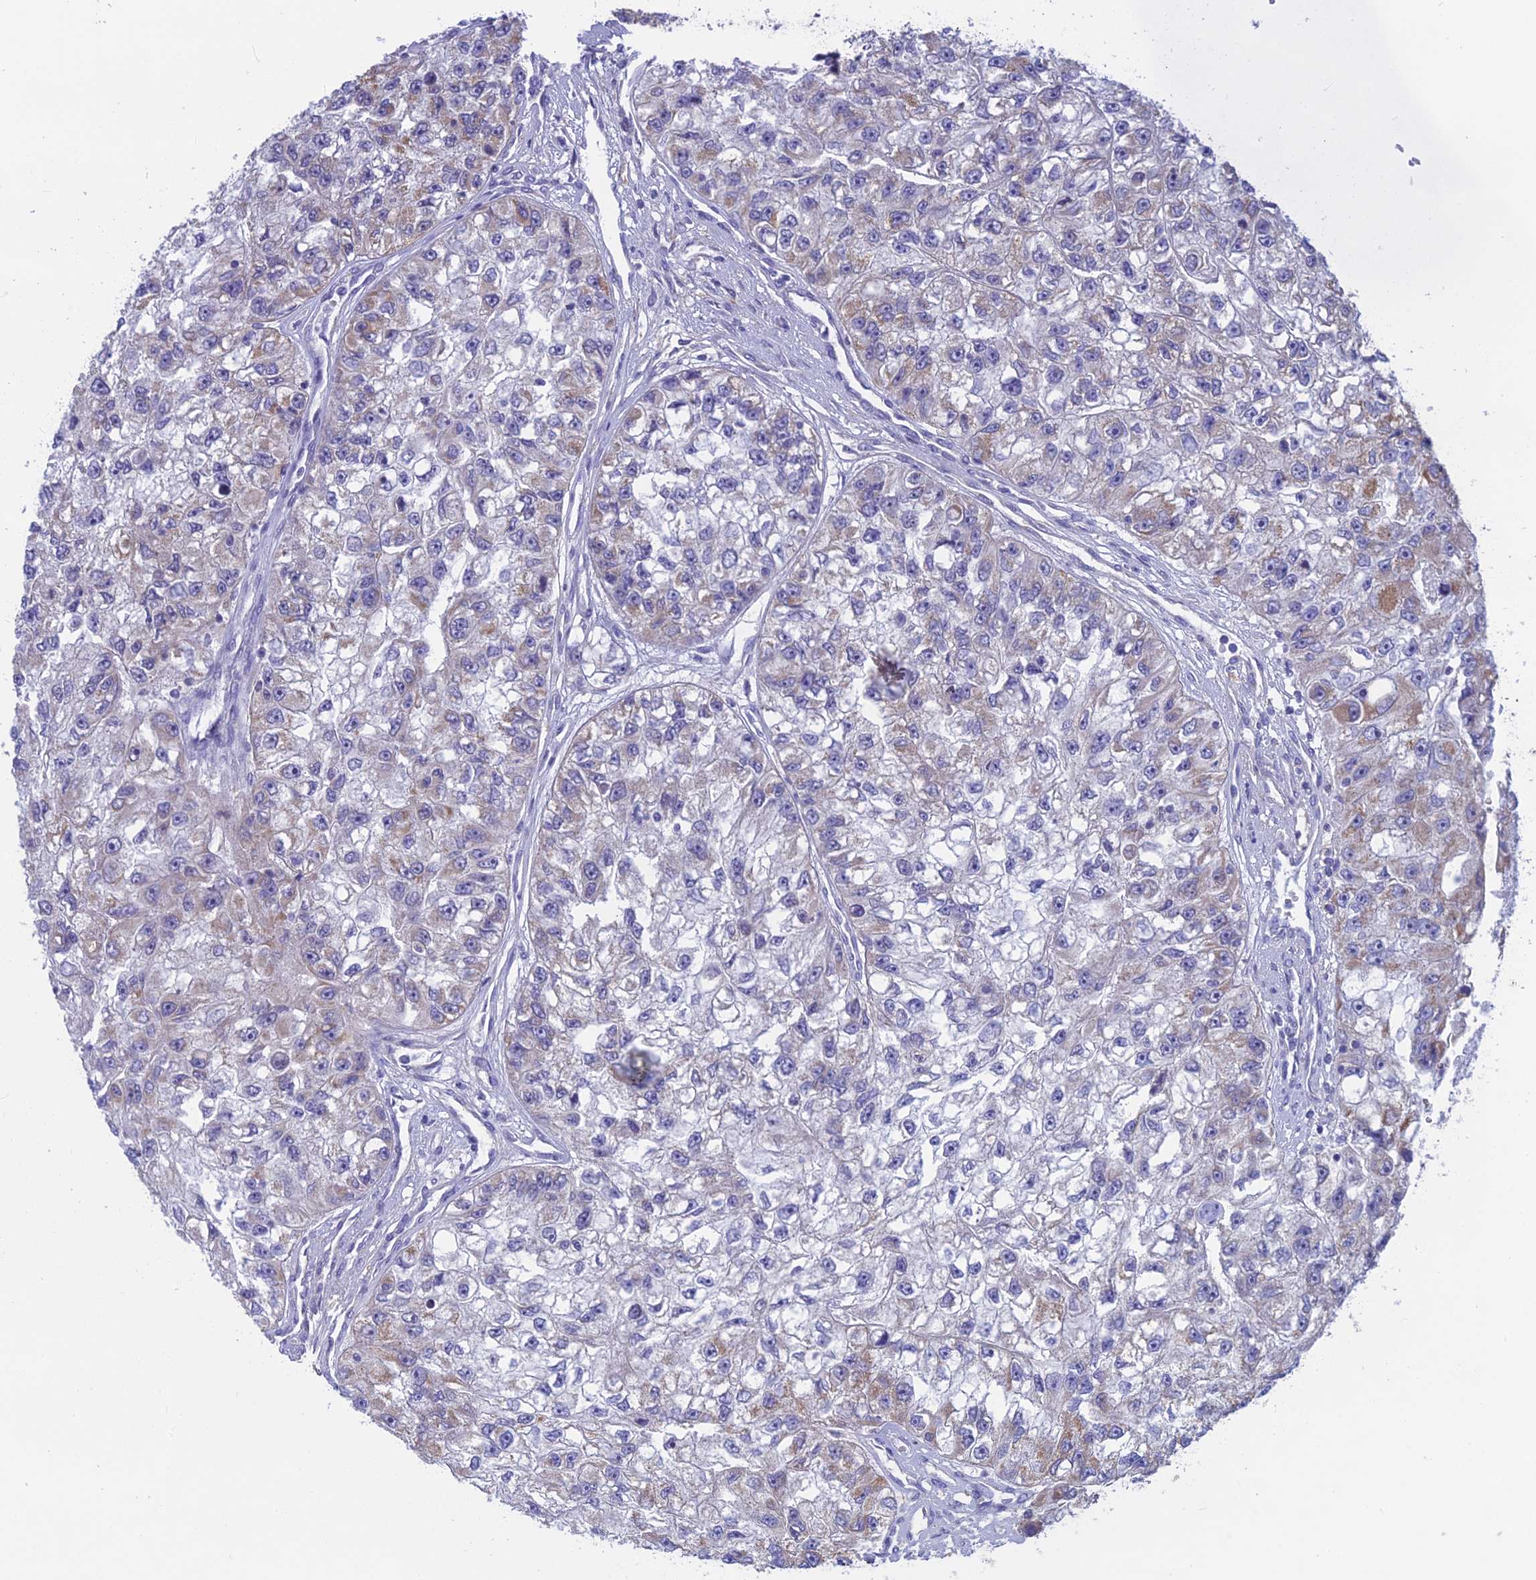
{"staining": {"intensity": "moderate", "quantity": "<25%", "location": "cytoplasmic/membranous"}, "tissue": "renal cancer", "cell_type": "Tumor cells", "image_type": "cancer", "snomed": [{"axis": "morphology", "description": "Adenocarcinoma, NOS"}, {"axis": "topography", "description": "Kidney"}], "caption": "Renal cancer was stained to show a protein in brown. There is low levels of moderate cytoplasmic/membranous positivity in approximately <25% of tumor cells.", "gene": "PLAC9", "patient": {"sex": "male", "age": 63}}